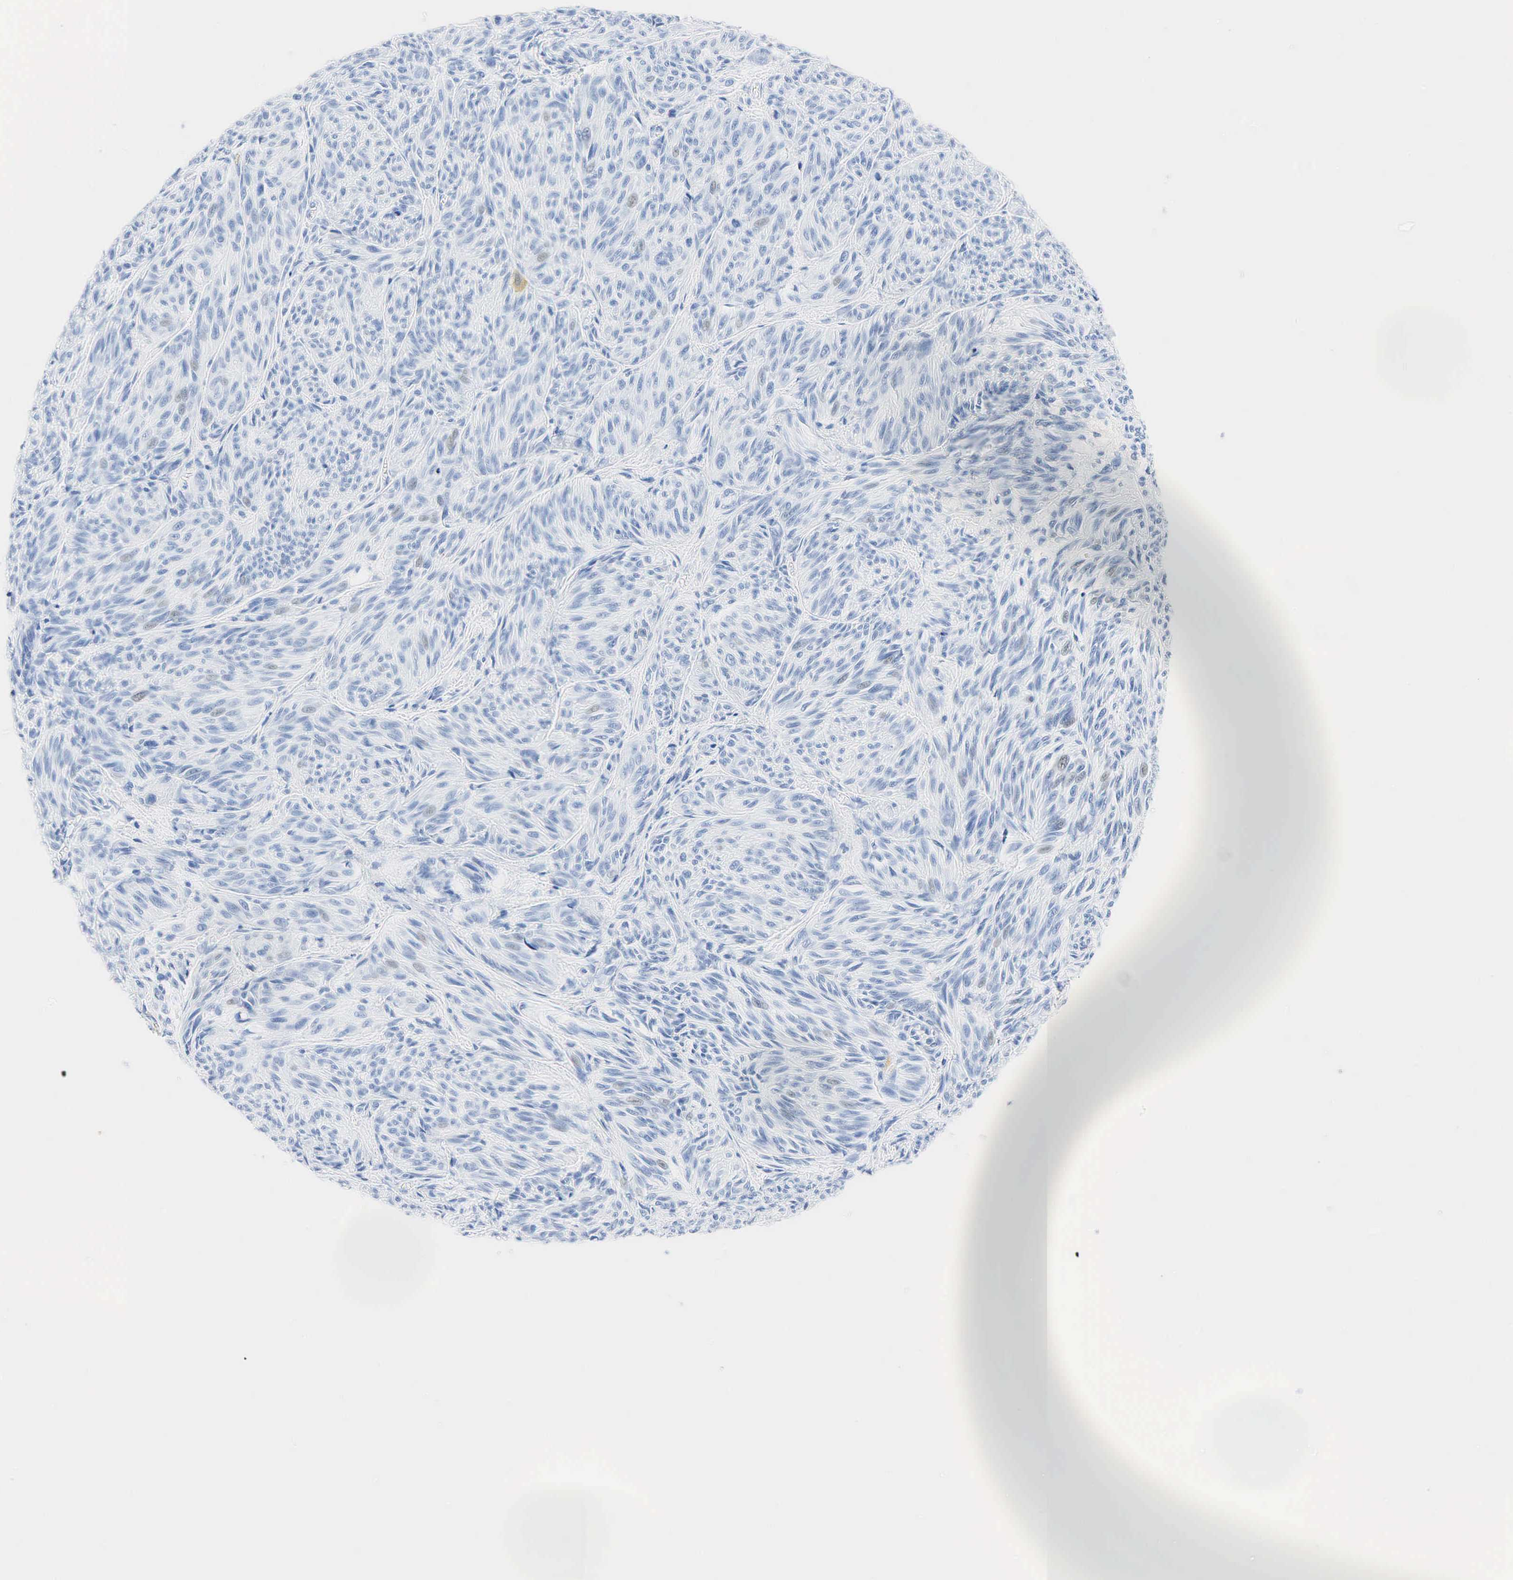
{"staining": {"intensity": "weak", "quantity": "<25%", "location": "cytoplasmic/membranous"}, "tissue": "melanoma", "cell_type": "Tumor cells", "image_type": "cancer", "snomed": [{"axis": "morphology", "description": "Malignant melanoma, NOS"}, {"axis": "topography", "description": "Skin"}], "caption": "DAB immunohistochemical staining of human malignant melanoma reveals no significant staining in tumor cells.", "gene": "INHA", "patient": {"sex": "male", "age": 54}}